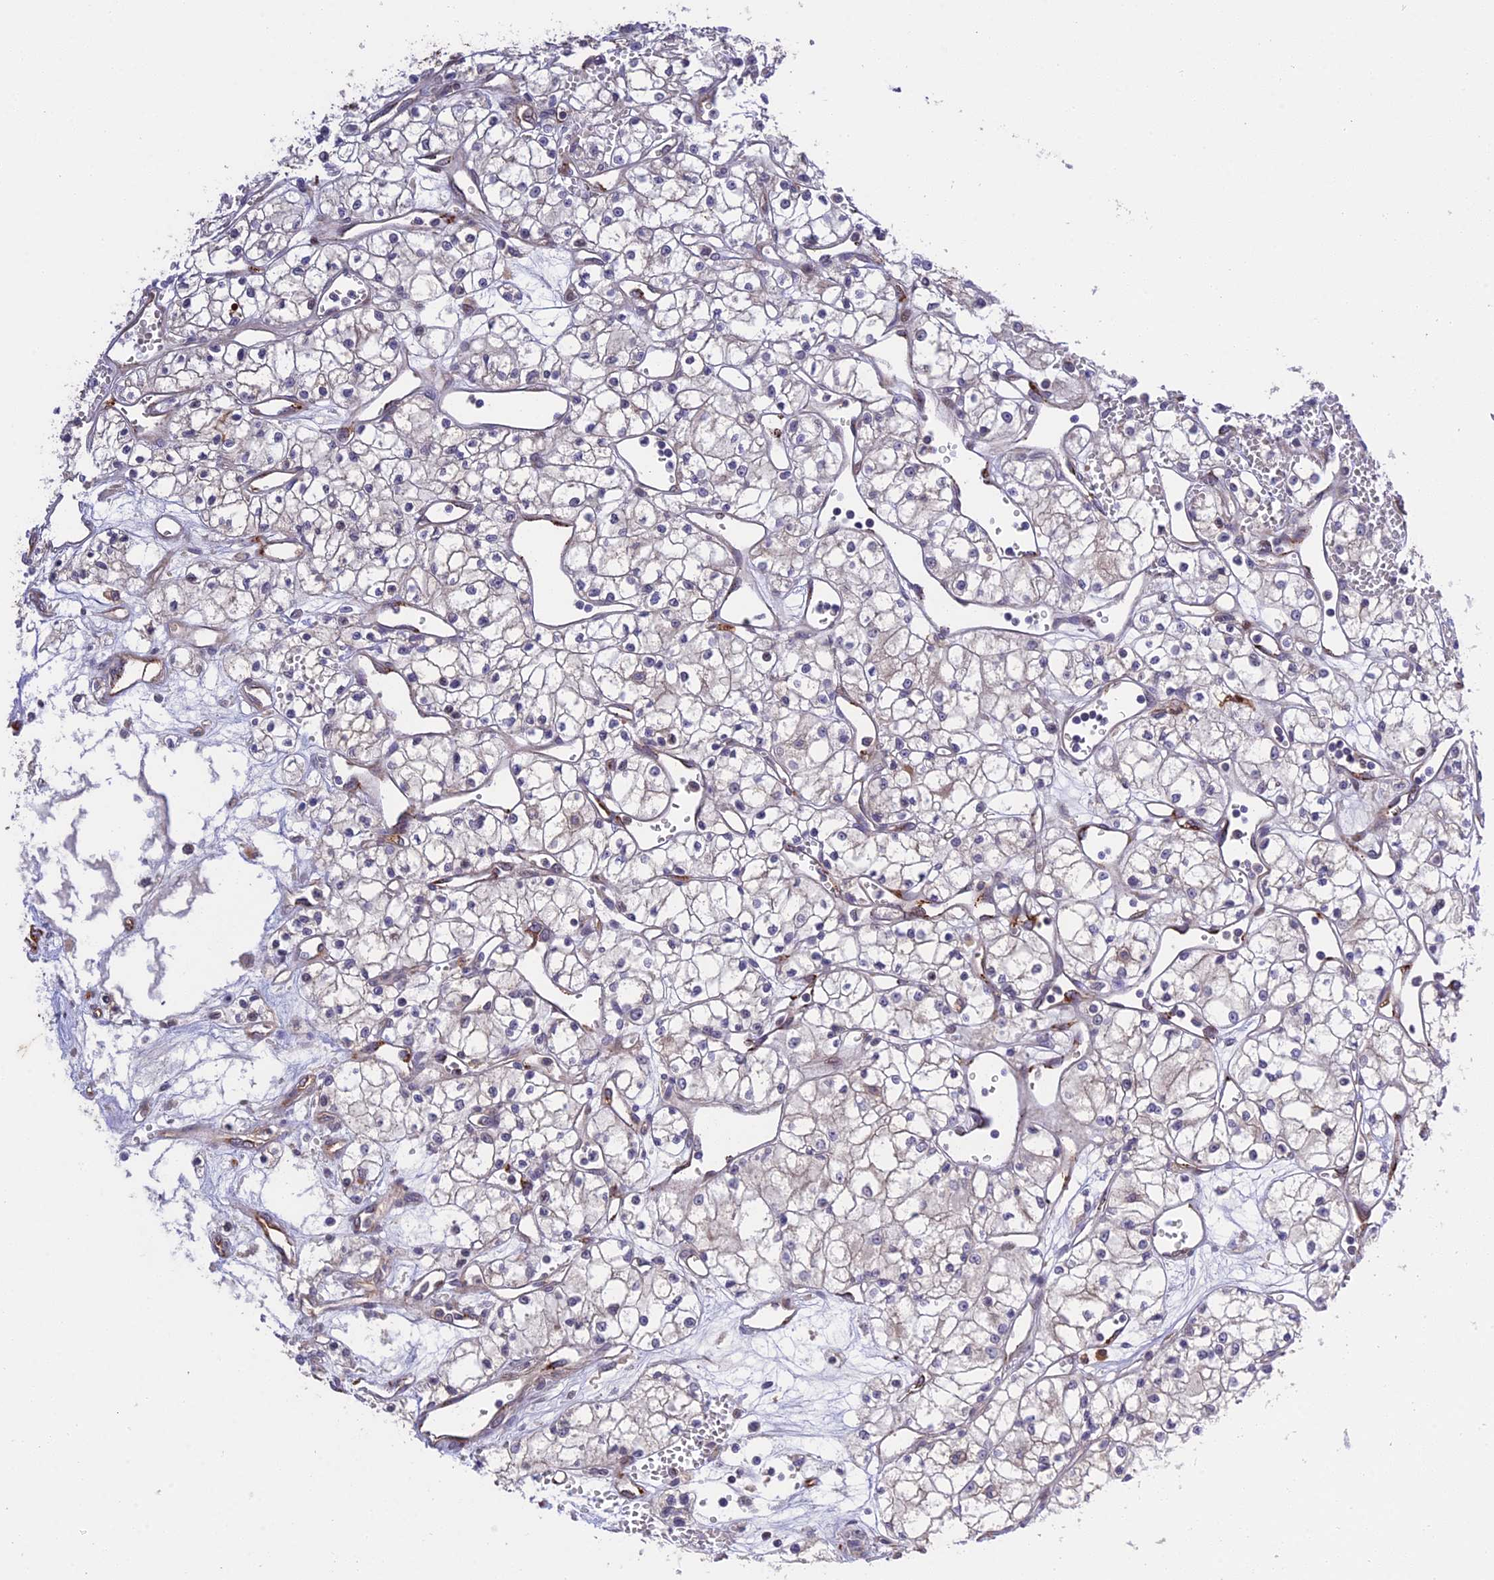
{"staining": {"intensity": "negative", "quantity": "none", "location": "none"}, "tissue": "renal cancer", "cell_type": "Tumor cells", "image_type": "cancer", "snomed": [{"axis": "morphology", "description": "Adenocarcinoma, NOS"}, {"axis": "topography", "description": "Kidney"}], "caption": "IHC of renal cancer displays no expression in tumor cells. Brightfield microscopy of immunohistochemistry stained with DAB (3,3'-diaminobenzidine) (brown) and hematoxylin (blue), captured at high magnification.", "gene": "MFSD2A", "patient": {"sex": "male", "age": 59}}